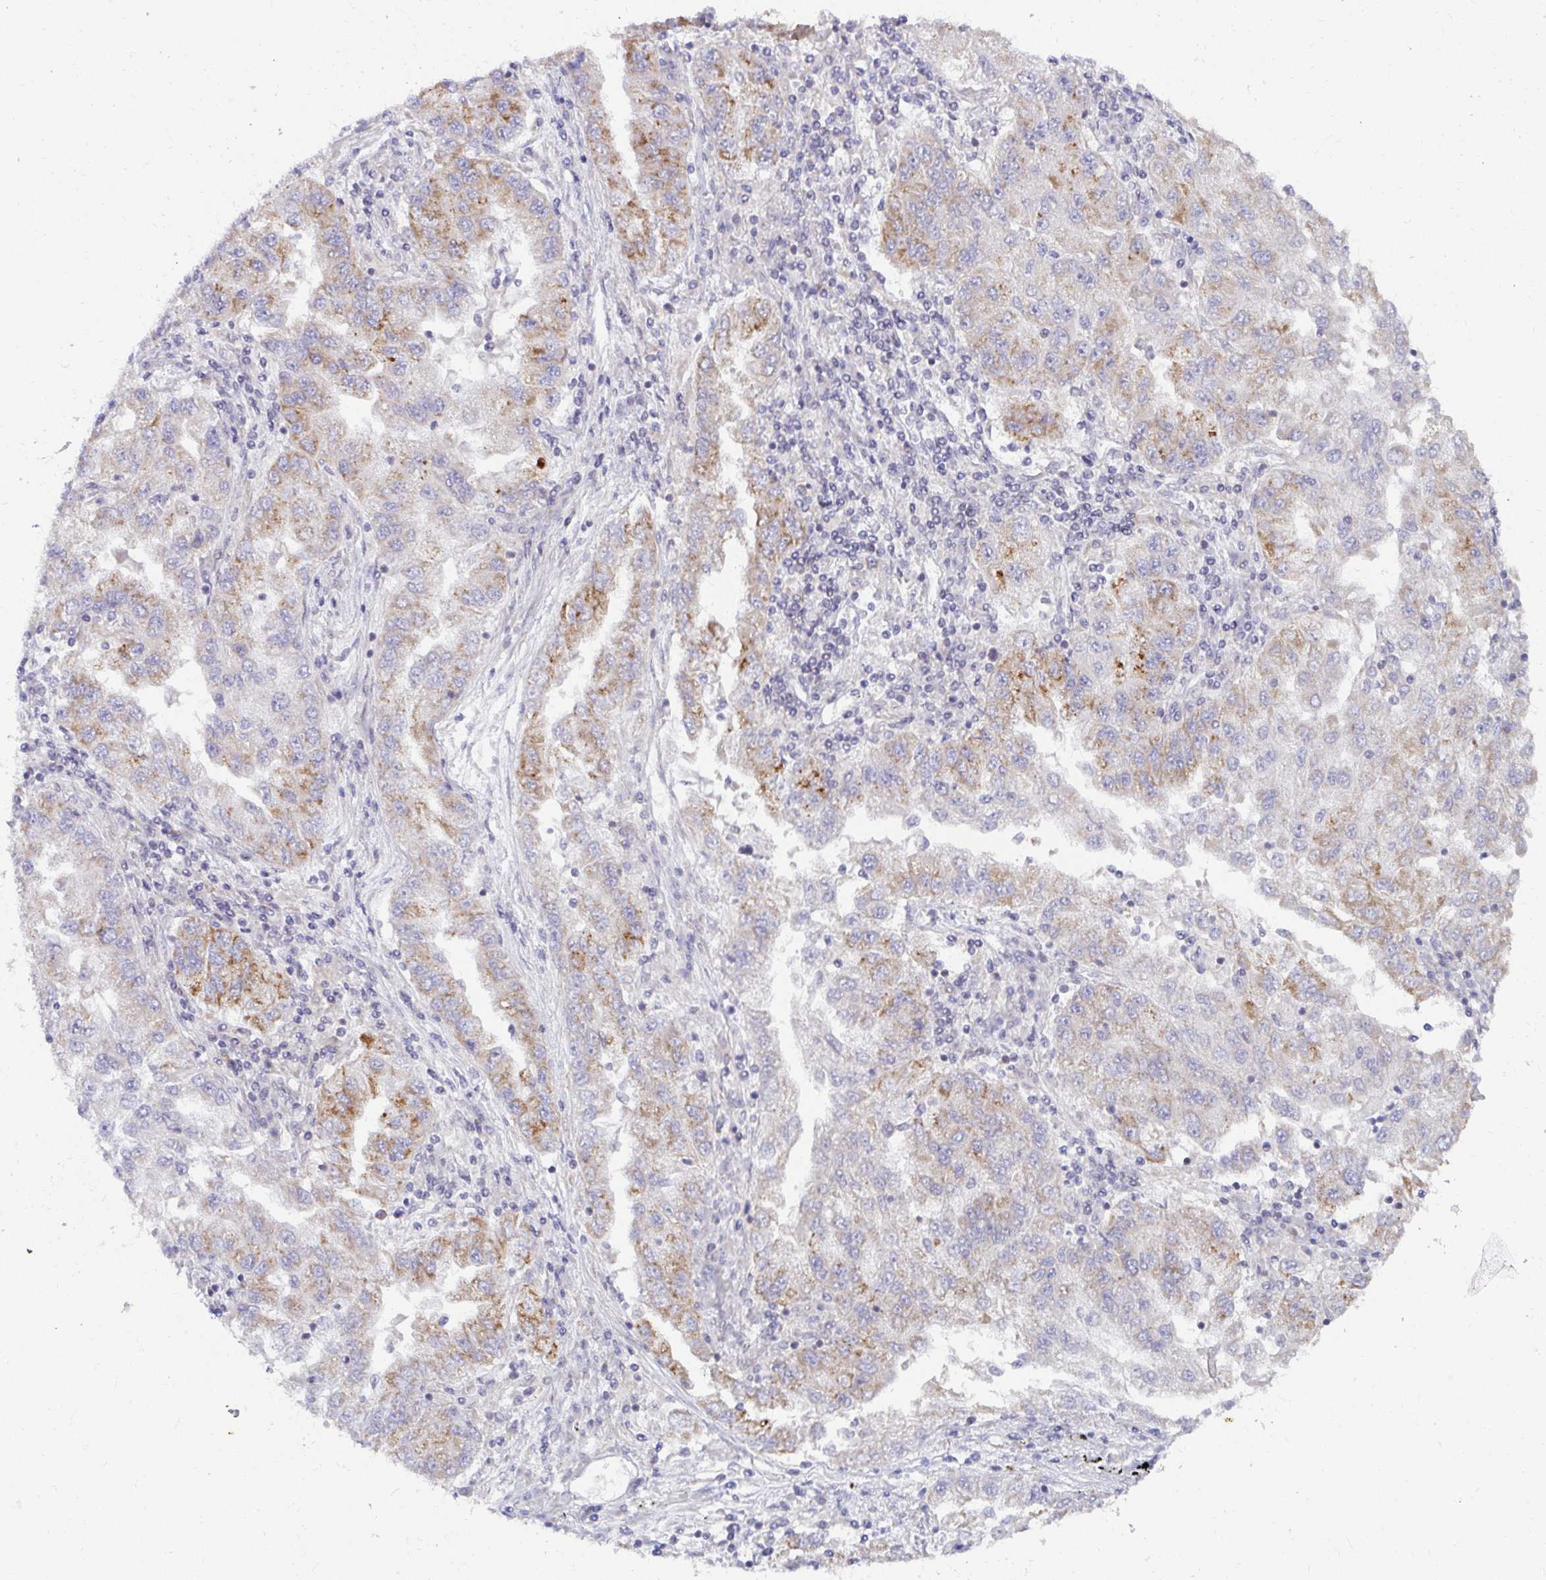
{"staining": {"intensity": "moderate", "quantity": "25%-75%", "location": "cytoplasmic/membranous"}, "tissue": "lung cancer", "cell_type": "Tumor cells", "image_type": "cancer", "snomed": [{"axis": "morphology", "description": "Adenocarcinoma, NOS"}, {"axis": "morphology", "description": "Adenocarcinoma primary or metastatic"}, {"axis": "topography", "description": "Lung"}], "caption": "Immunohistochemical staining of human lung cancer reveals medium levels of moderate cytoplasmic/membranous protein positivity in about 25%-75% of tumor cells.", "gene": "EXOC5", "patient": {"sex": "male", "age": 74}}